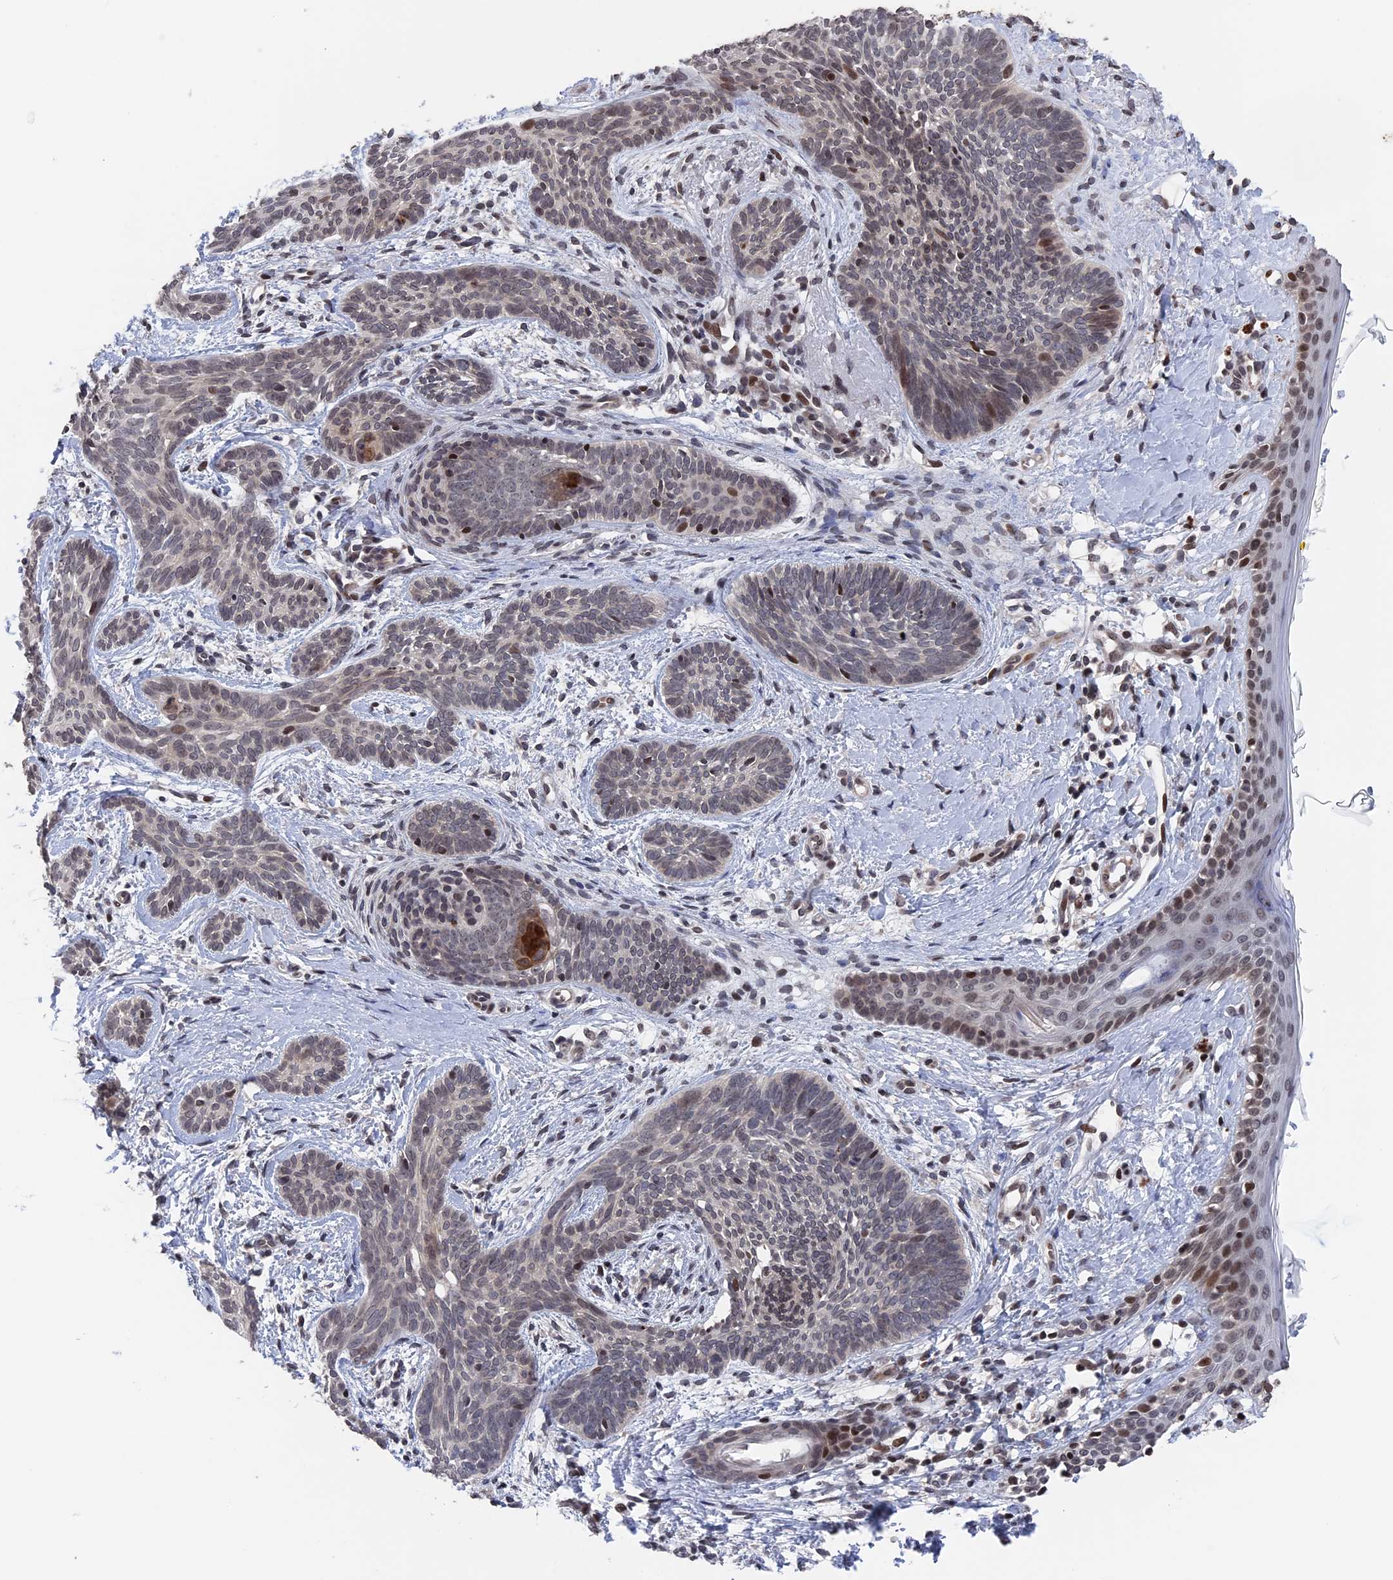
{"staining": {"intensity": "moderate", "quantity": "<25%", "location": "nuclear"}, "tissue": "skin cancer", "cell_type": "Tumor cells", "image_type": "cancer", "snomed": [{"axis": "morphology", "description": "Basal cell carcinoma"}, {"axis": "topography", "description": "Skin"}], "caption": "The micrograph demonstrates a brown stain indicating the presence of a protein in the nuclear of tumor cells in basal cell carcinoma (skin). (DAB (3,3'-diaminobenzidine) = brown stain, brightfield microscopy at high magnification).", "gene": "NR2C2AP", "patient": {"sex": "female", "age": 81}}